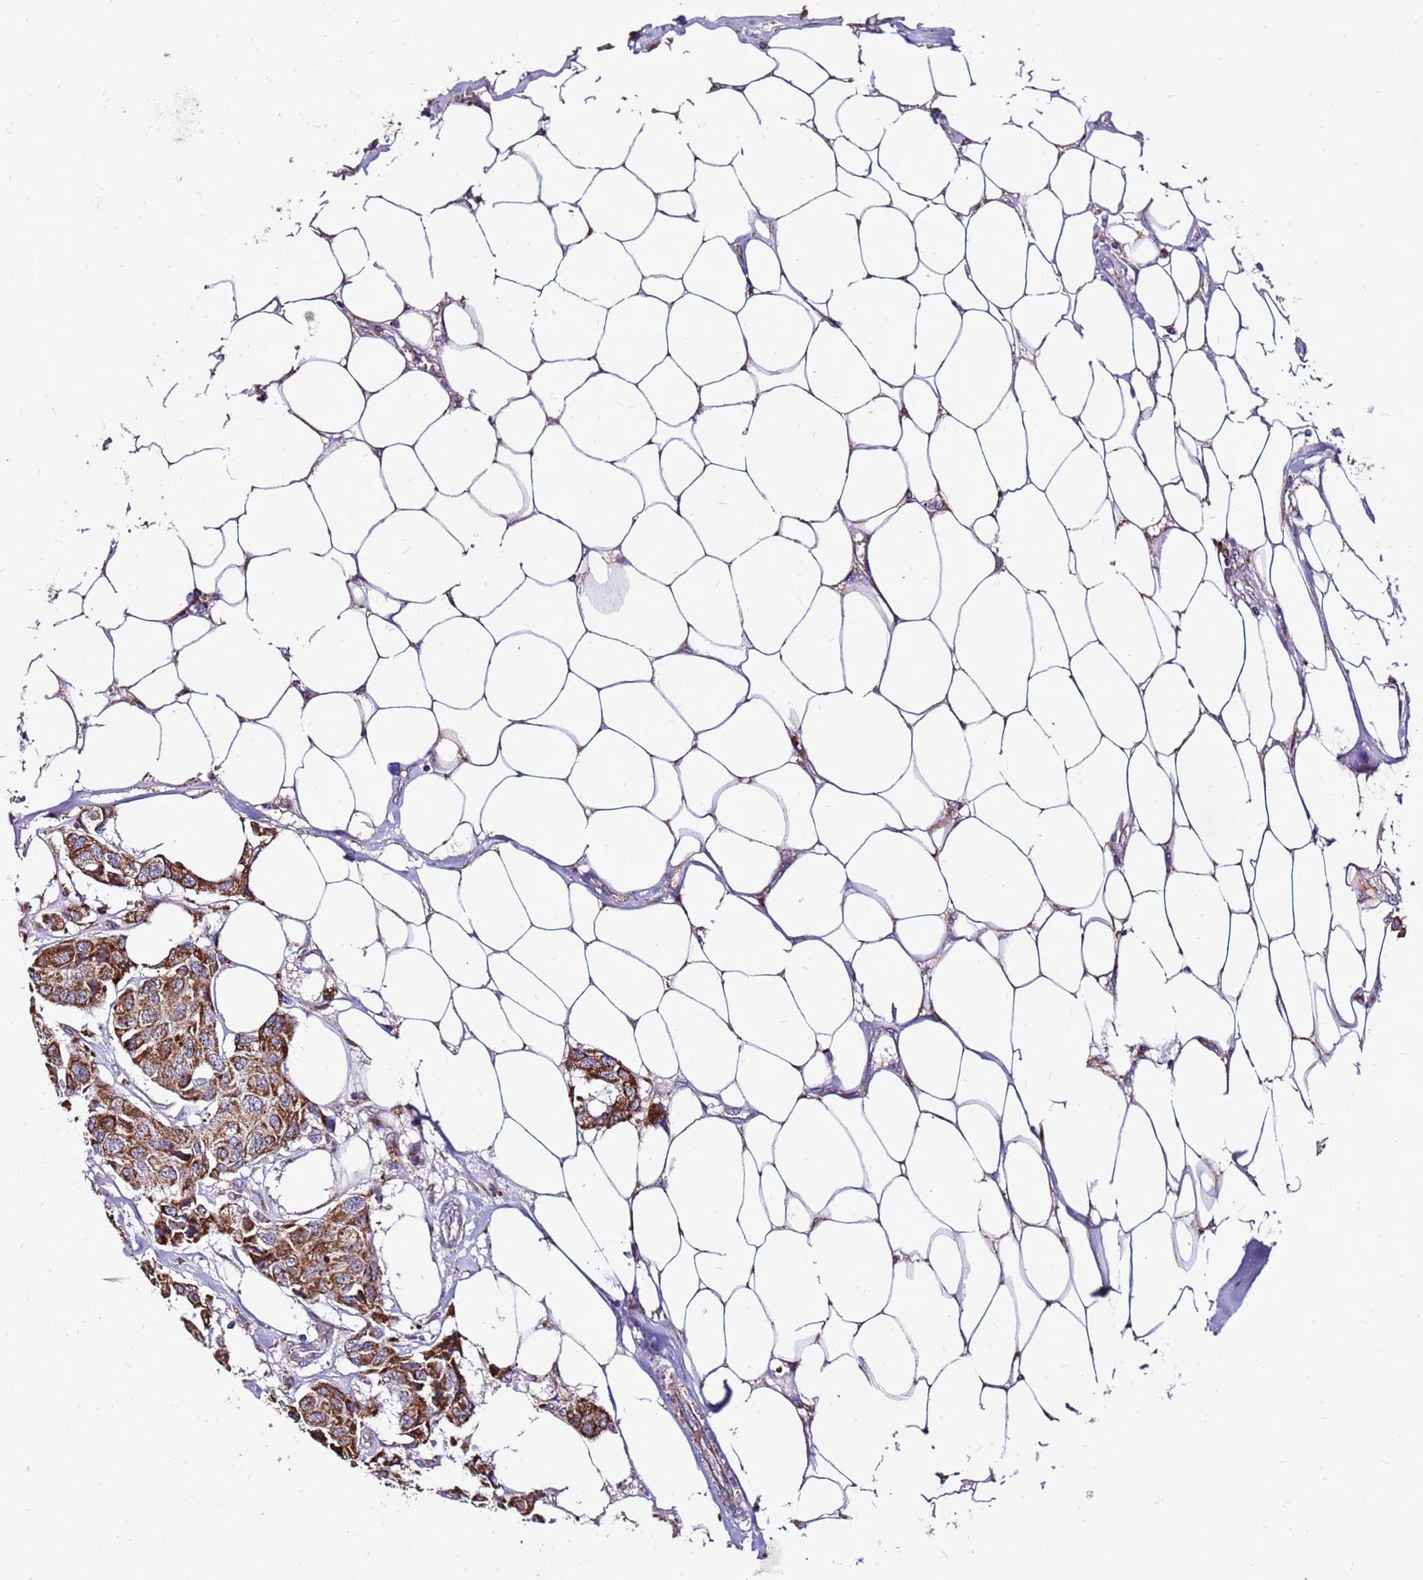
{"staining": {"intensity": "strong", "quantity": ">75%", "location": "cytoplasmic/membranous"}, "tissue": "breast cancer", "cell_type": "Tumor cells", "image_type": "cancer", "snomed": [{"axis": "morphology", "description": "Duct carcinoma"}, {"axis": "topography", "description": "Breast"}, {"axis": "topography", "description": "Lymph node"}], "caption": "Immunohistochemical staining of human infiltrating ductal carcinoma (breast) displays high levels of strong cytoplasmic/membranous positivity in about >75% of tumor cells.", "gene": "SPSB3", "patient": {"sex": "female", "age": 80}}